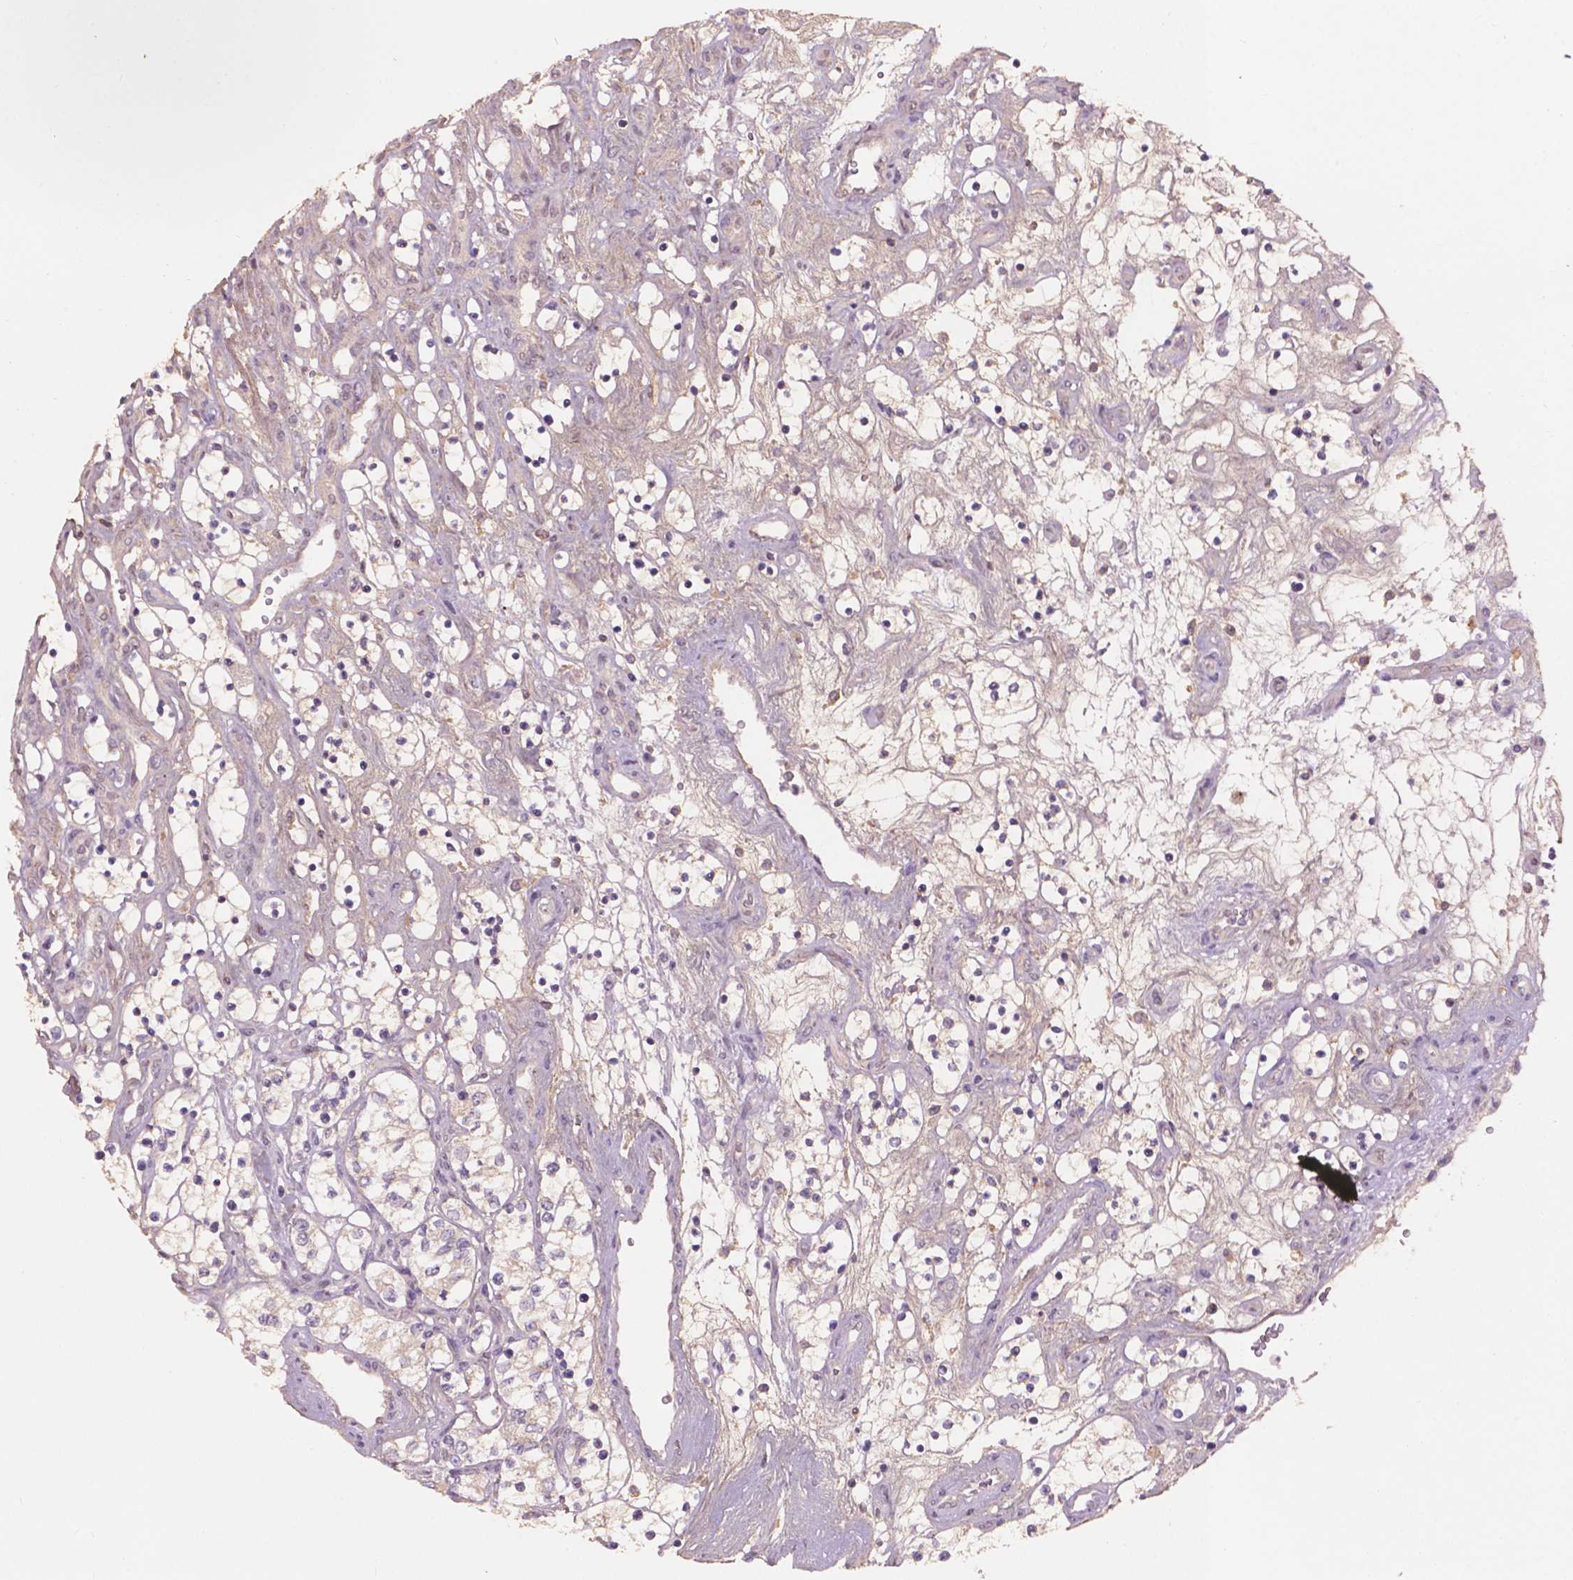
{"staining": {"intensity": "negative", "quantity": "none", "location": "none"}, "tissue": "renal cancer", "cell_type": "Tumor cells", "image_type": "cancer", "snomed": [{"axis": "morphology", "description": "Adenocarcinoma, NOS"}, {"axis": "topography", "description": "Kidney"}], "caption": "DAB (3,3'-diaminobenzidine) immunohistochemical staining of human renal adenocarcinoma displays no significant expression in tumor cells.", "gene": "SOX17", "patient": {"sex": "female", "age": 69}}